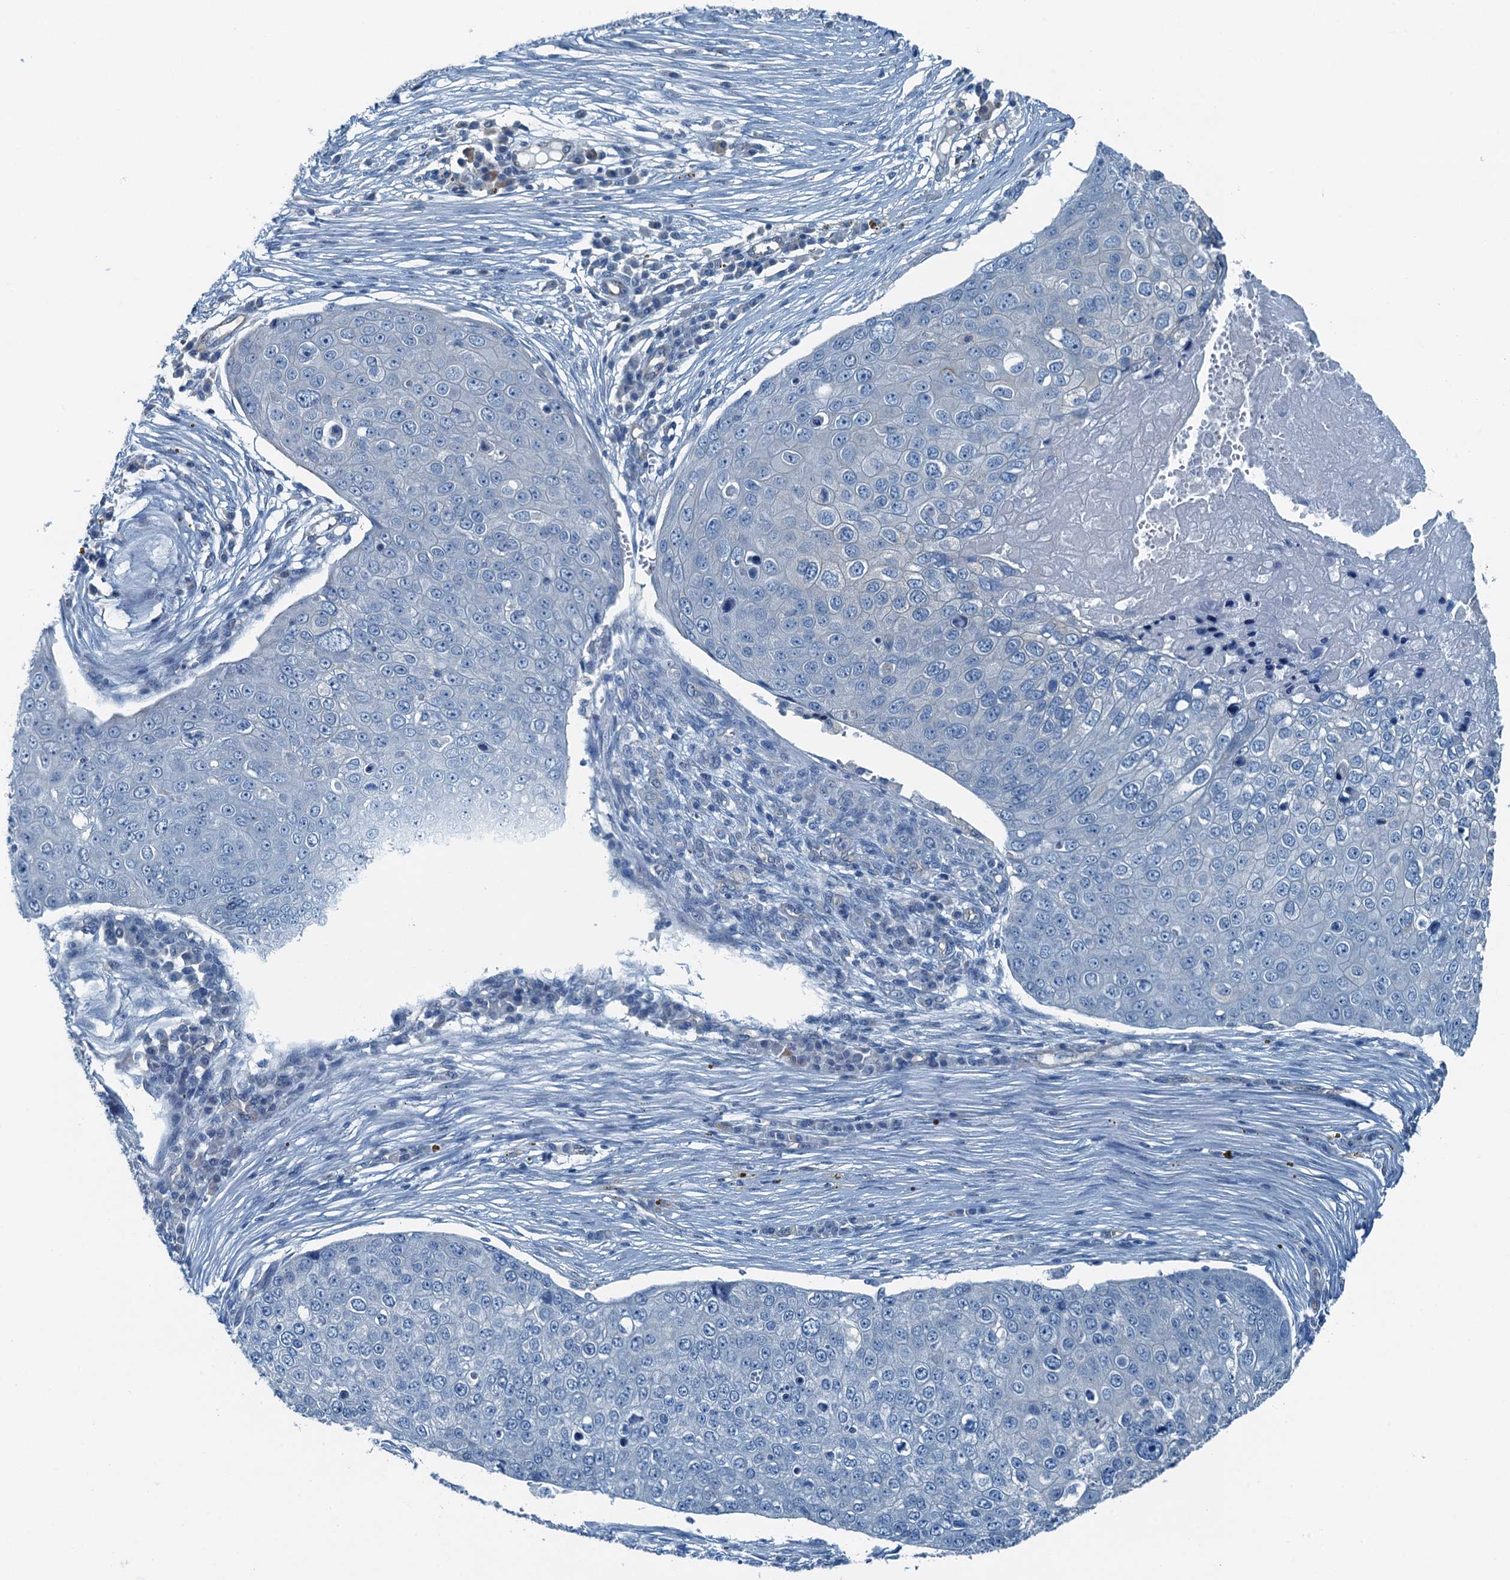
{"staining": {"intensity": "negative", "quantity": "none", "location": "none"}, "tissue": "skin cancer", "cell_type": "Tumor cells", "image_type": "cancer", "snomed": [{"axis": "morphology", "description": "Squamous cell carcinoma, NOS"}, {"axis": "topography", "description": "Skin"}], "caption": "DAB (3,3'-diaminobenzidine) immunohistochemical staining of human skin cancer (squamous cell carcinoma) demonstrates no significant positivity in tumor cells. (DAB (3,3'-diaminobenzidine) immunohistochemistry (IHC) visualized using brightfield microscopy, high magnification).", "gene": "GFOD2", "patient": {"sex": "male", "age": 71}}